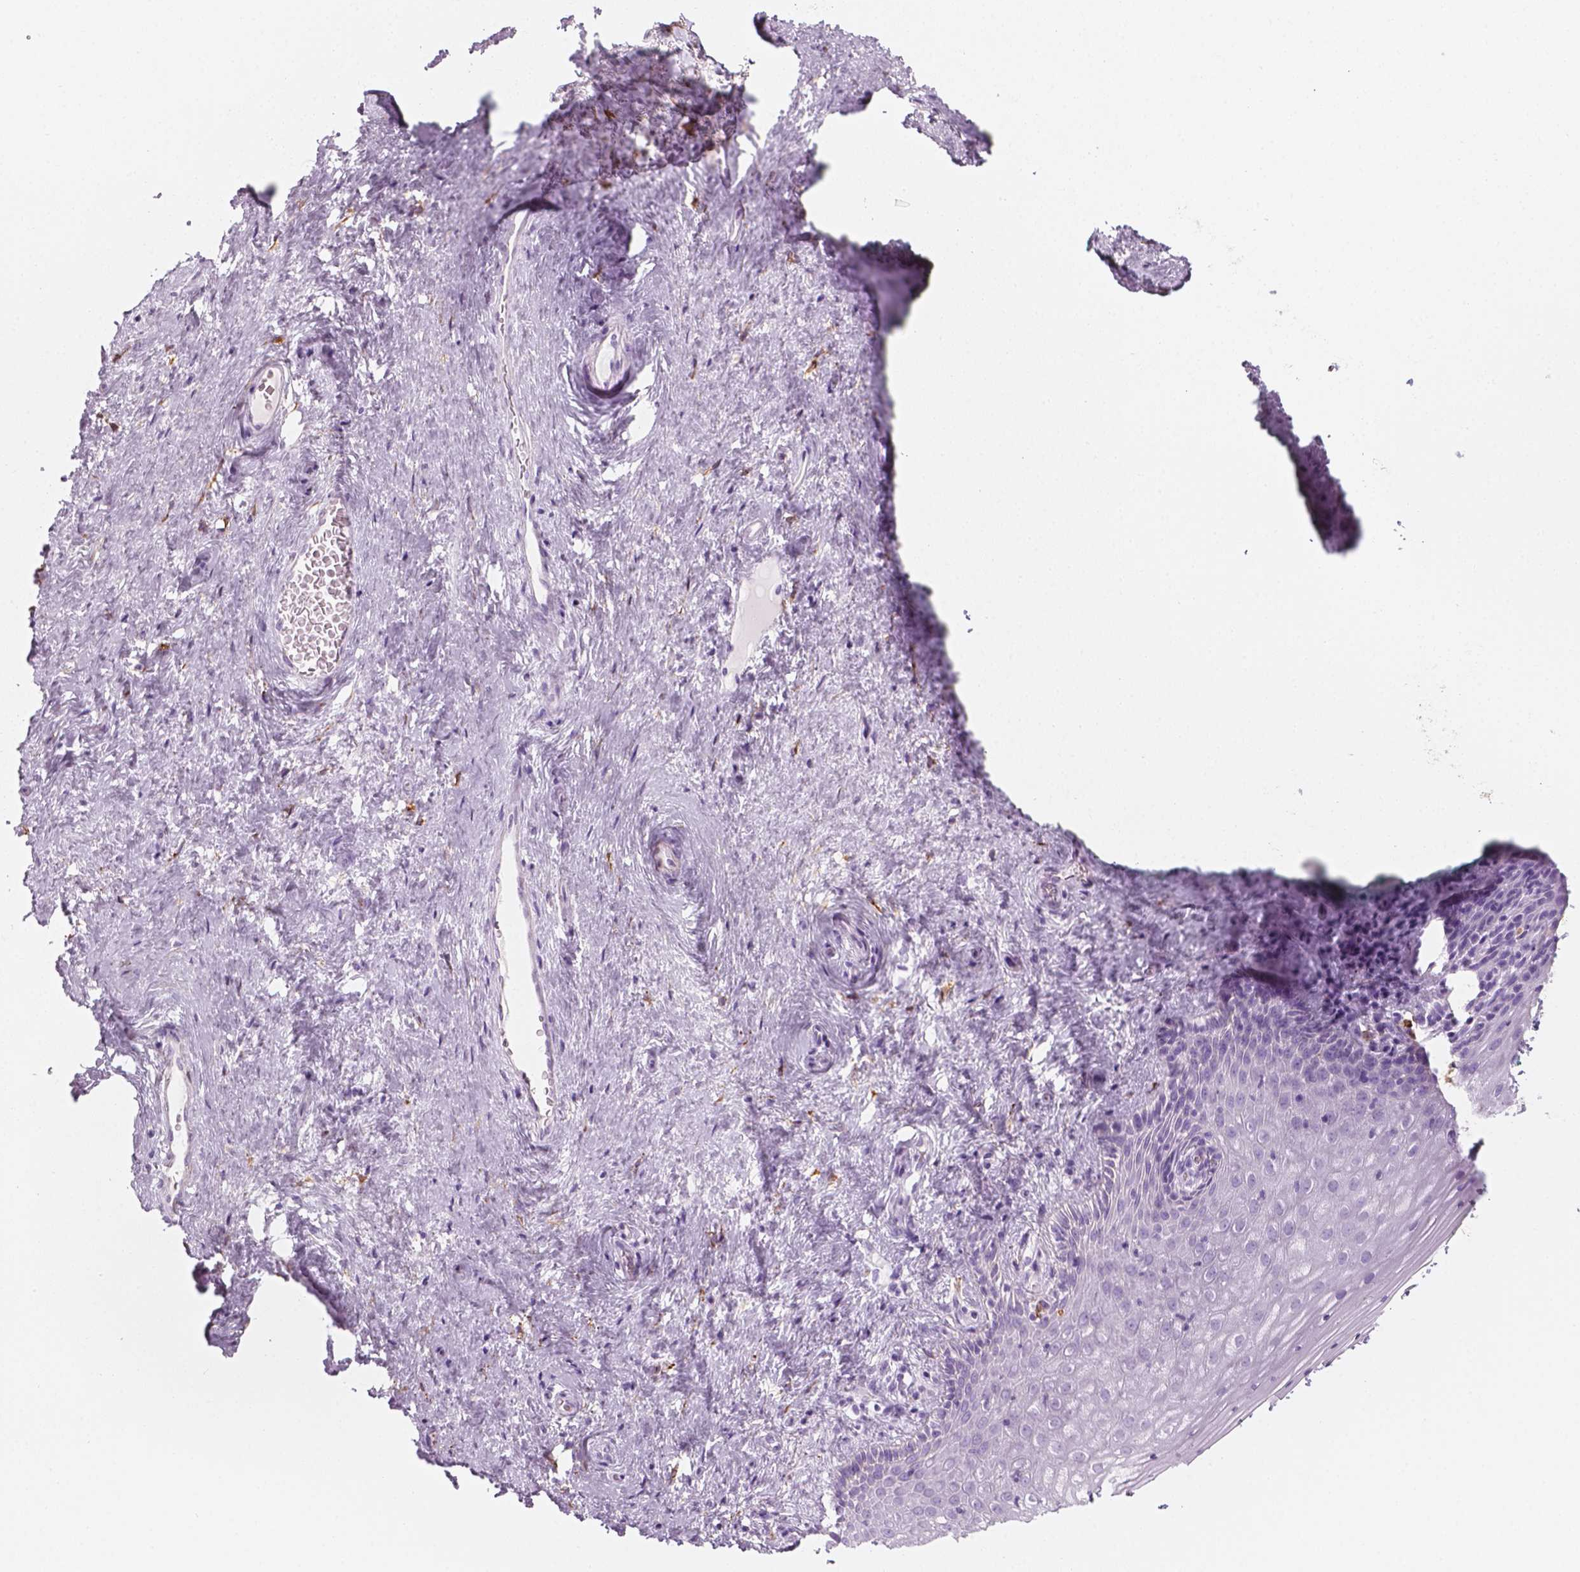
{"staining": {"intensity": "negative", "quantity": "none", "location": "none"}, "tissue": "vagina", "cell_type": "Squamous epithelial cells", "image_type": "normal", "snomed": [{"axis": "morphology", "description": "Normal tissue, NOS"}, {"axis": "topography", "description": "Vagina"}], "caption": "This is an immunohistochemistry histopathology image of unremarkable human vagina. There is no positivity in squamous epithelial cells.", "gene": "CES1", "patient": {"sex": "female", "age": 45}}